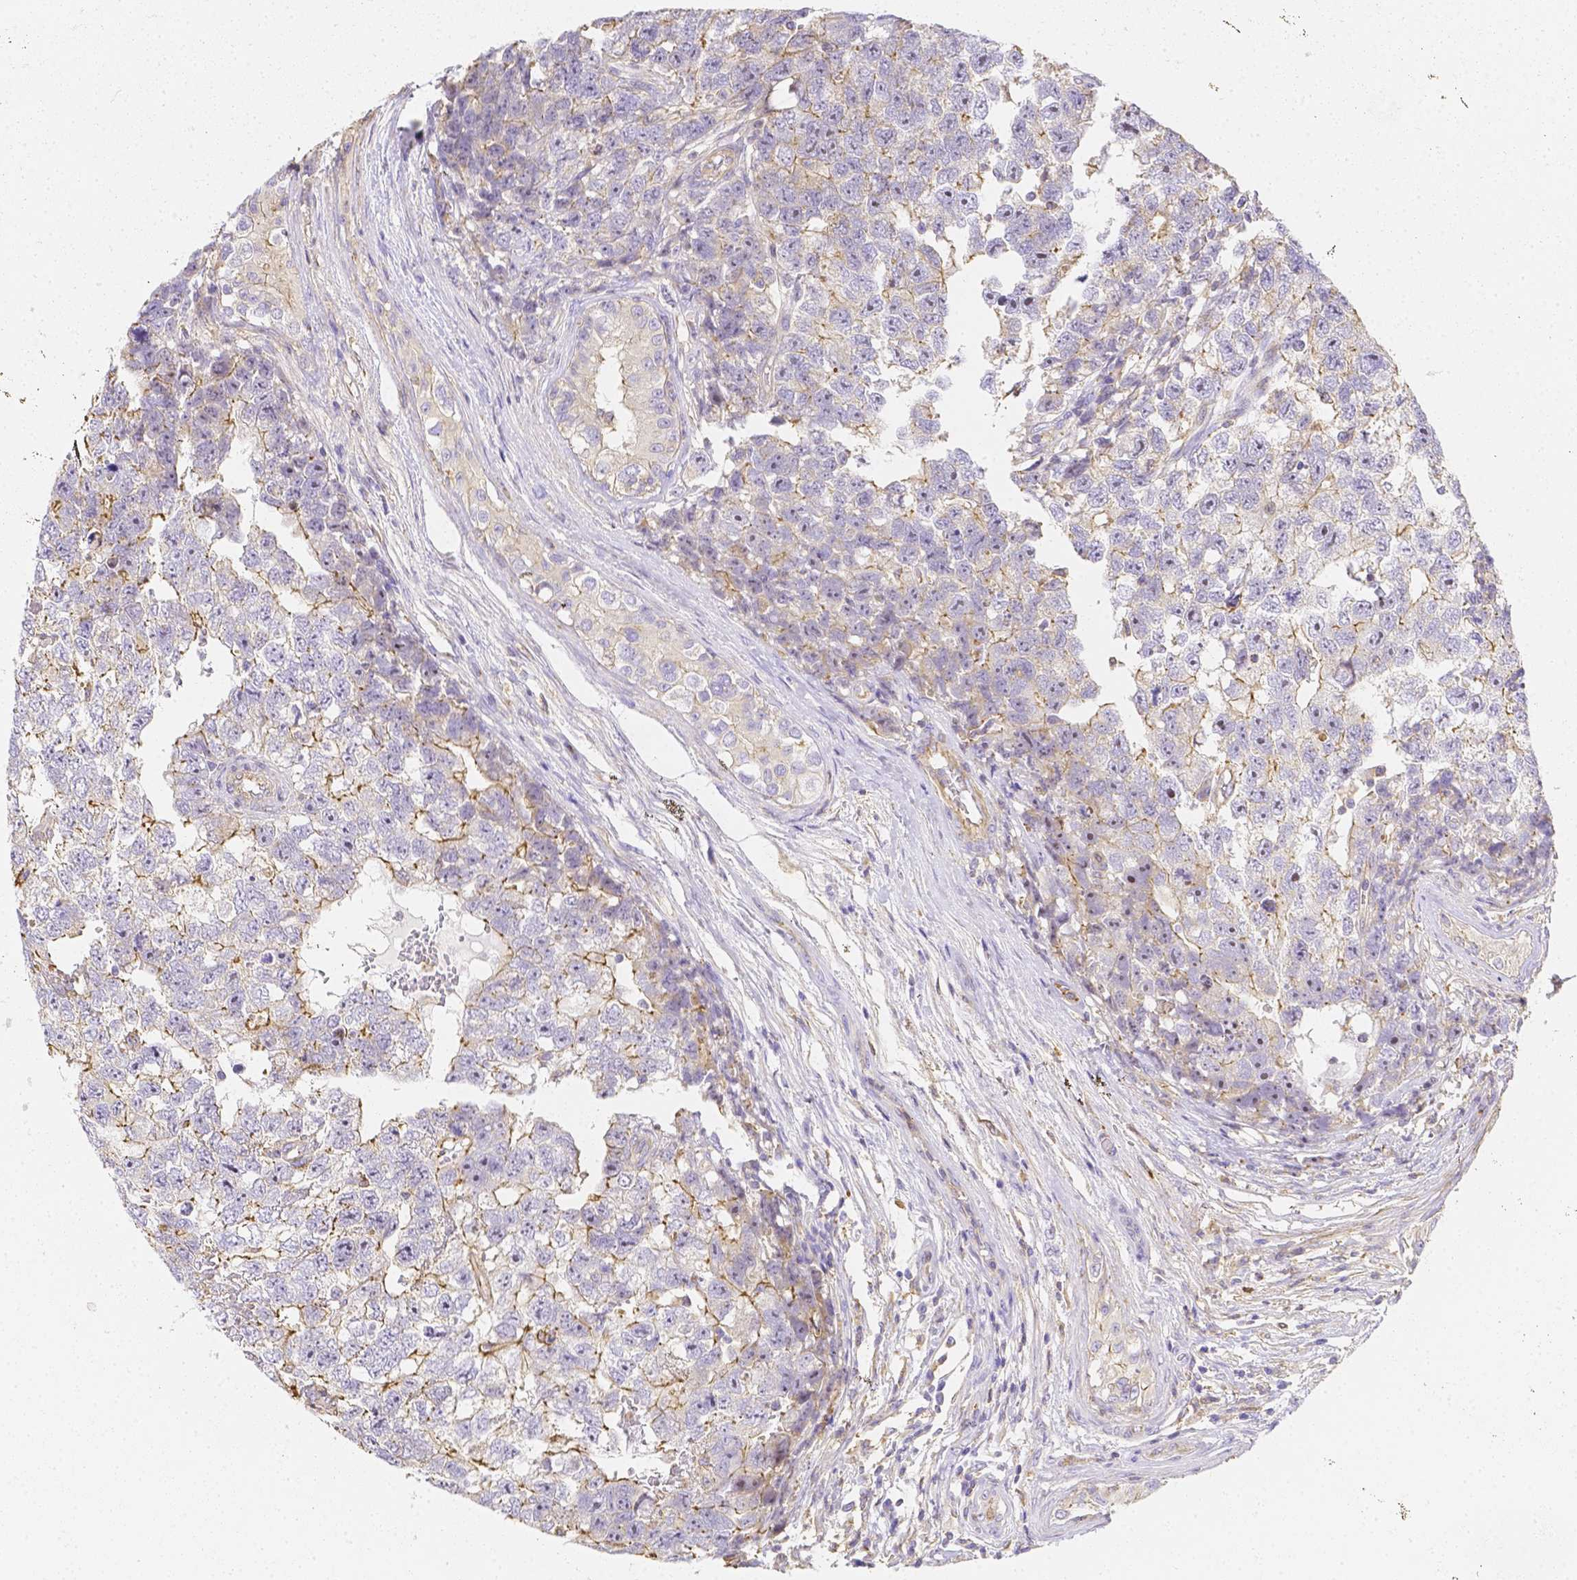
{"staining": {"intensity": "moderate", "quantity": "<25%", "location": "cytoplasmic/membranous"}, "tissue": "testis cancer", "cell_type": "Tumor cells", "image_type": "cancer", "snomed": [{"axis": "morphology", "description": "Carcinoma, Embryonal, NOS"}, {"axis": "topography", "description": "Testis"}], "caption": "Testis embryonal carcinoma was stained to show a protein in brown. There is low levels of moderate cytoplasmic/membranous staining in approximately <25% of tumor cells. (DAB = brown stain, brightfield microscopy at high magnification).", "gene": "ASAH2", "patient": {"sex": "male", "age": 22}}